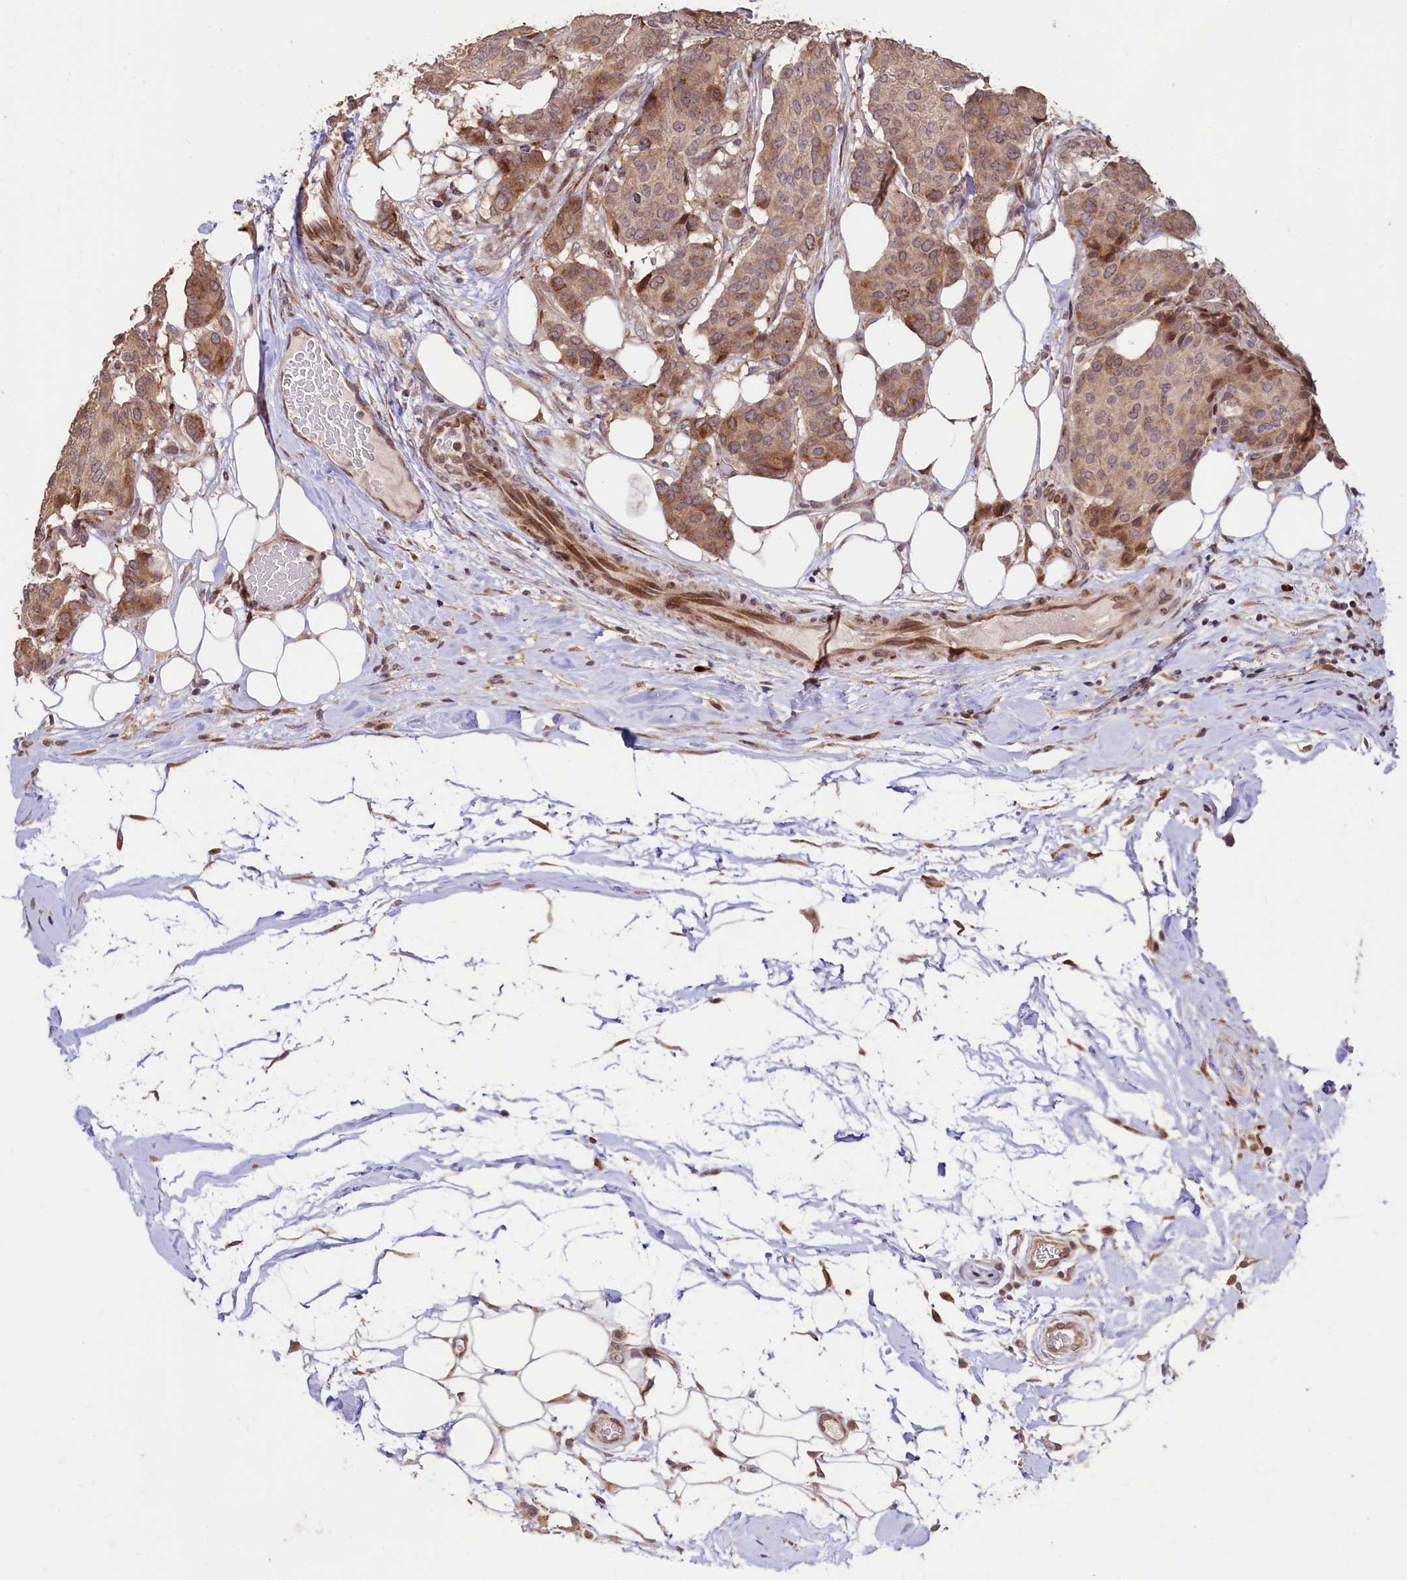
{"staining": {"intensity": "moderate", "quantity": "25%-75%", "location": "cytoplasmic/membranous"}, "tissue": "breast cancer", "cell_type": "Tumor cells", "image_type": "cancer", "snomed": [{"axis": "morphology", "description": "Duct carcinoma"}, {"axis": "topography", "description": "Breast"}], "caption": "Protein expression analysis of human breast cancer reveals moderate cytoplasmic/membranous expression in approximately 25%-75% of tumor cells.", "gene": "C5orf15", "patient": {"sex": "female", "age": 75}}